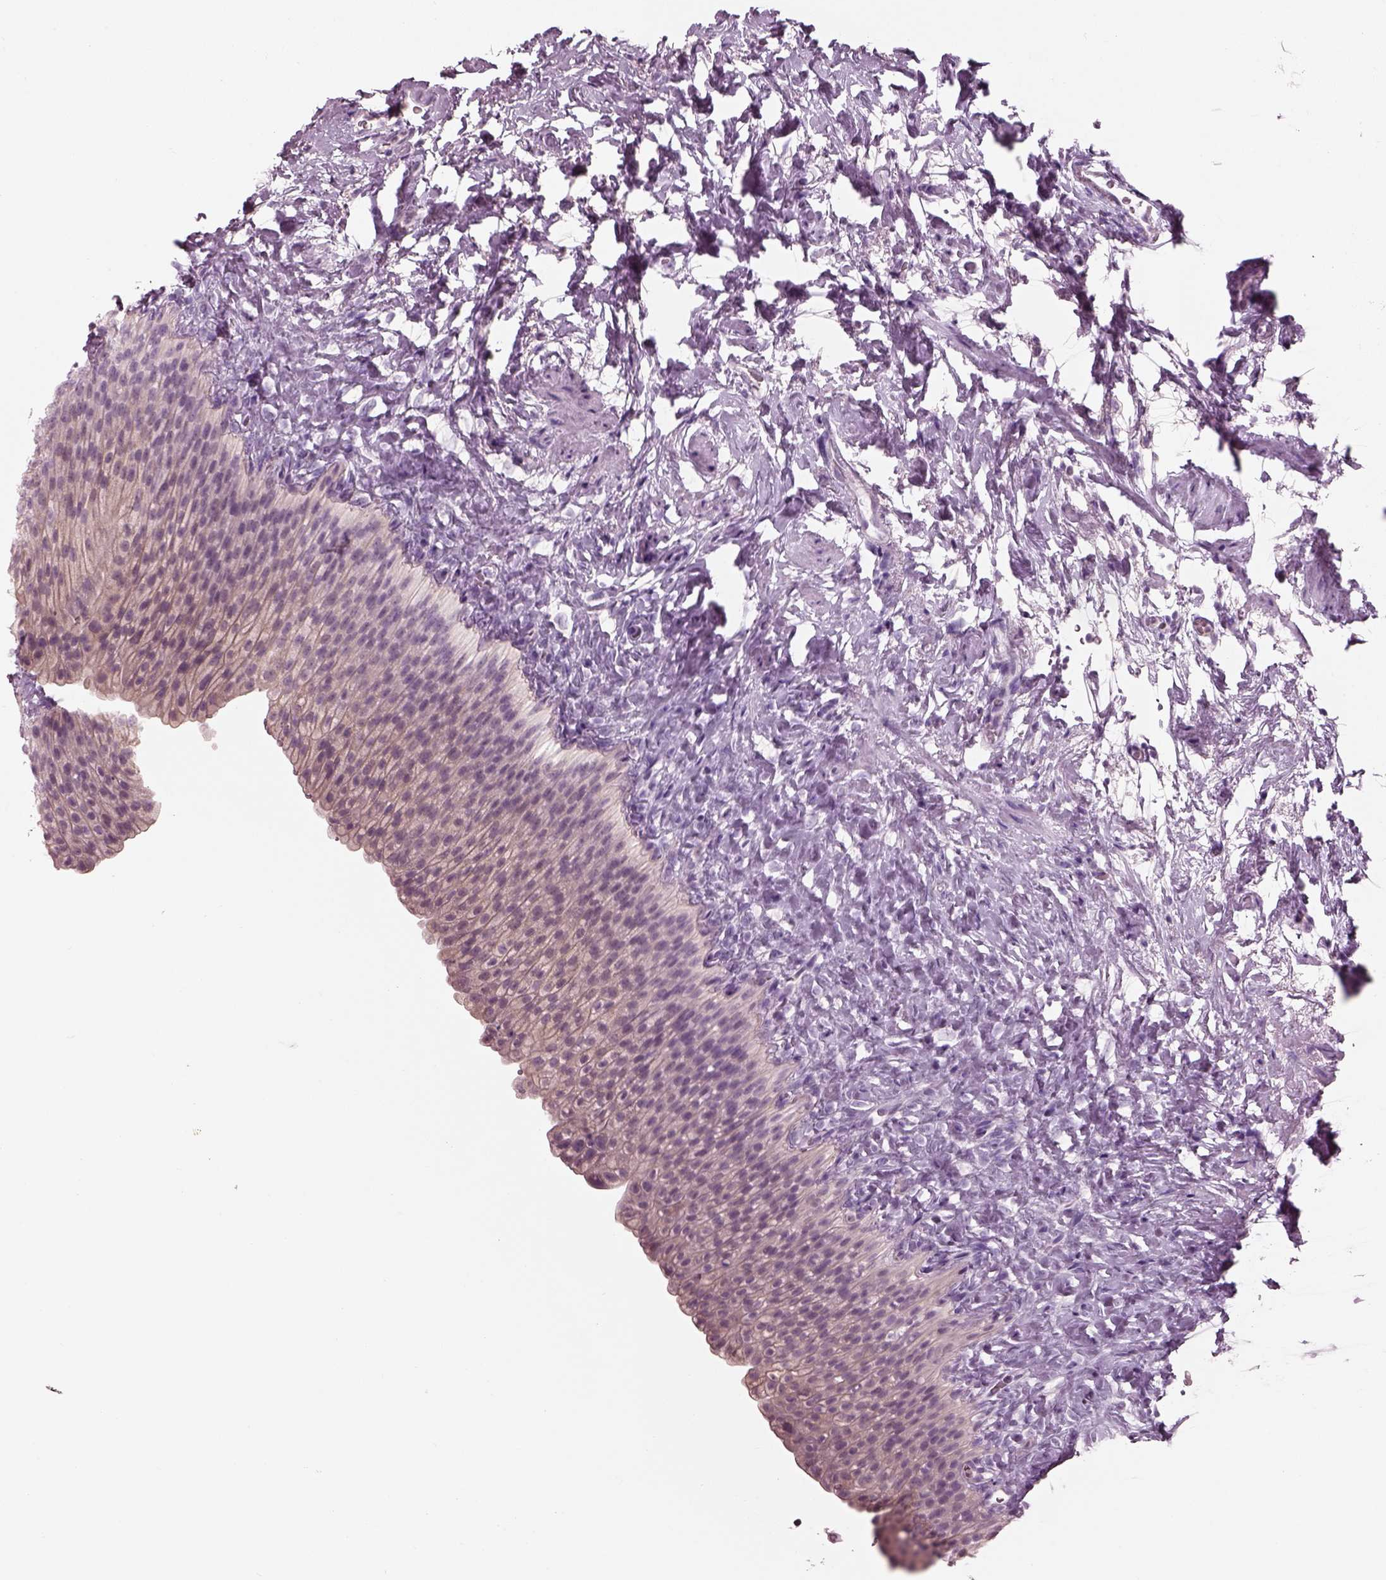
{"staining": {"intensity": "negative", "quantity": "none", "location": "none"}, "tissue": "urinary bladder", "cell_type": "Urothelial cells", "image_type": "normal", "snomed": [{"axis": "morphology", "description": "Normal tissue, NOS"}, {"axis": "topography", "description": "Urinary bladder"}], "caption": "High power microscopy histopathology image of an IHC micrograph of normal urinary bladder, revealing no significant positivity in urothelial cells. (DAB (3,3'-diaminobenzidine) IHC visualized using brightfield microscopy, high magnification).", "gene": "SLC27A2", "patient": {"sex": "male", "age": 76}}